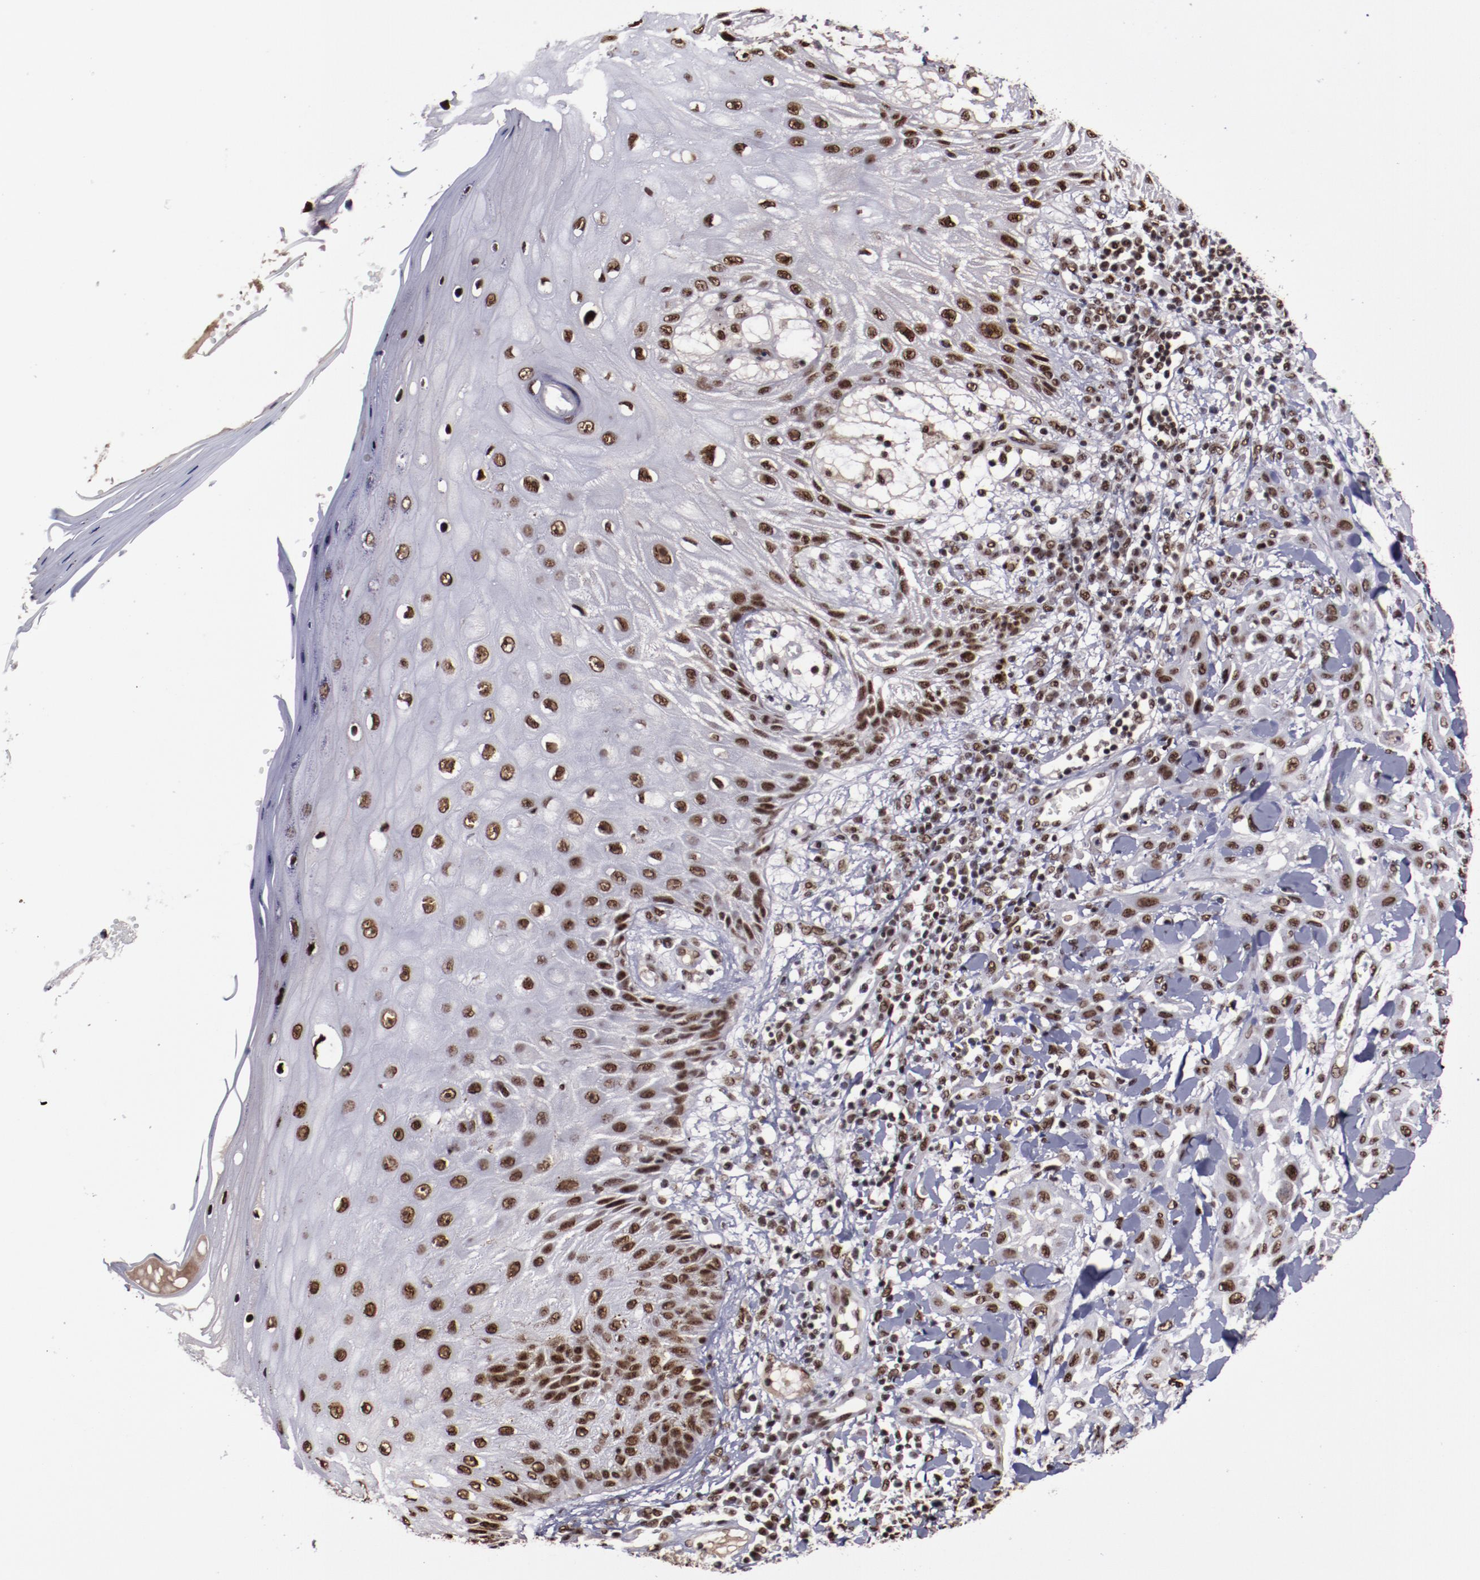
{"staining": {"intensity": "strong", "quantity": ">75%", "location": "nuclear"}, "tissue": "skin cancer", "cell_type": "Tumor cells", "image_type": "cancer", "snomed": [{"axis": "morphology", "description": "Squamous cell carcinoma, NOS"}, {"axis": "topography", "description": "Skin"}], "caption": "Immunohistochemistry (IHC) histopathology image of squamous cell carcinoma (skin) stained for a protein (brown), which shows high levels of strong nuclear staining in approximately >75% of tumor cells.", "gene": "ERH", "patient": {"sex": "male", "age": 24}}